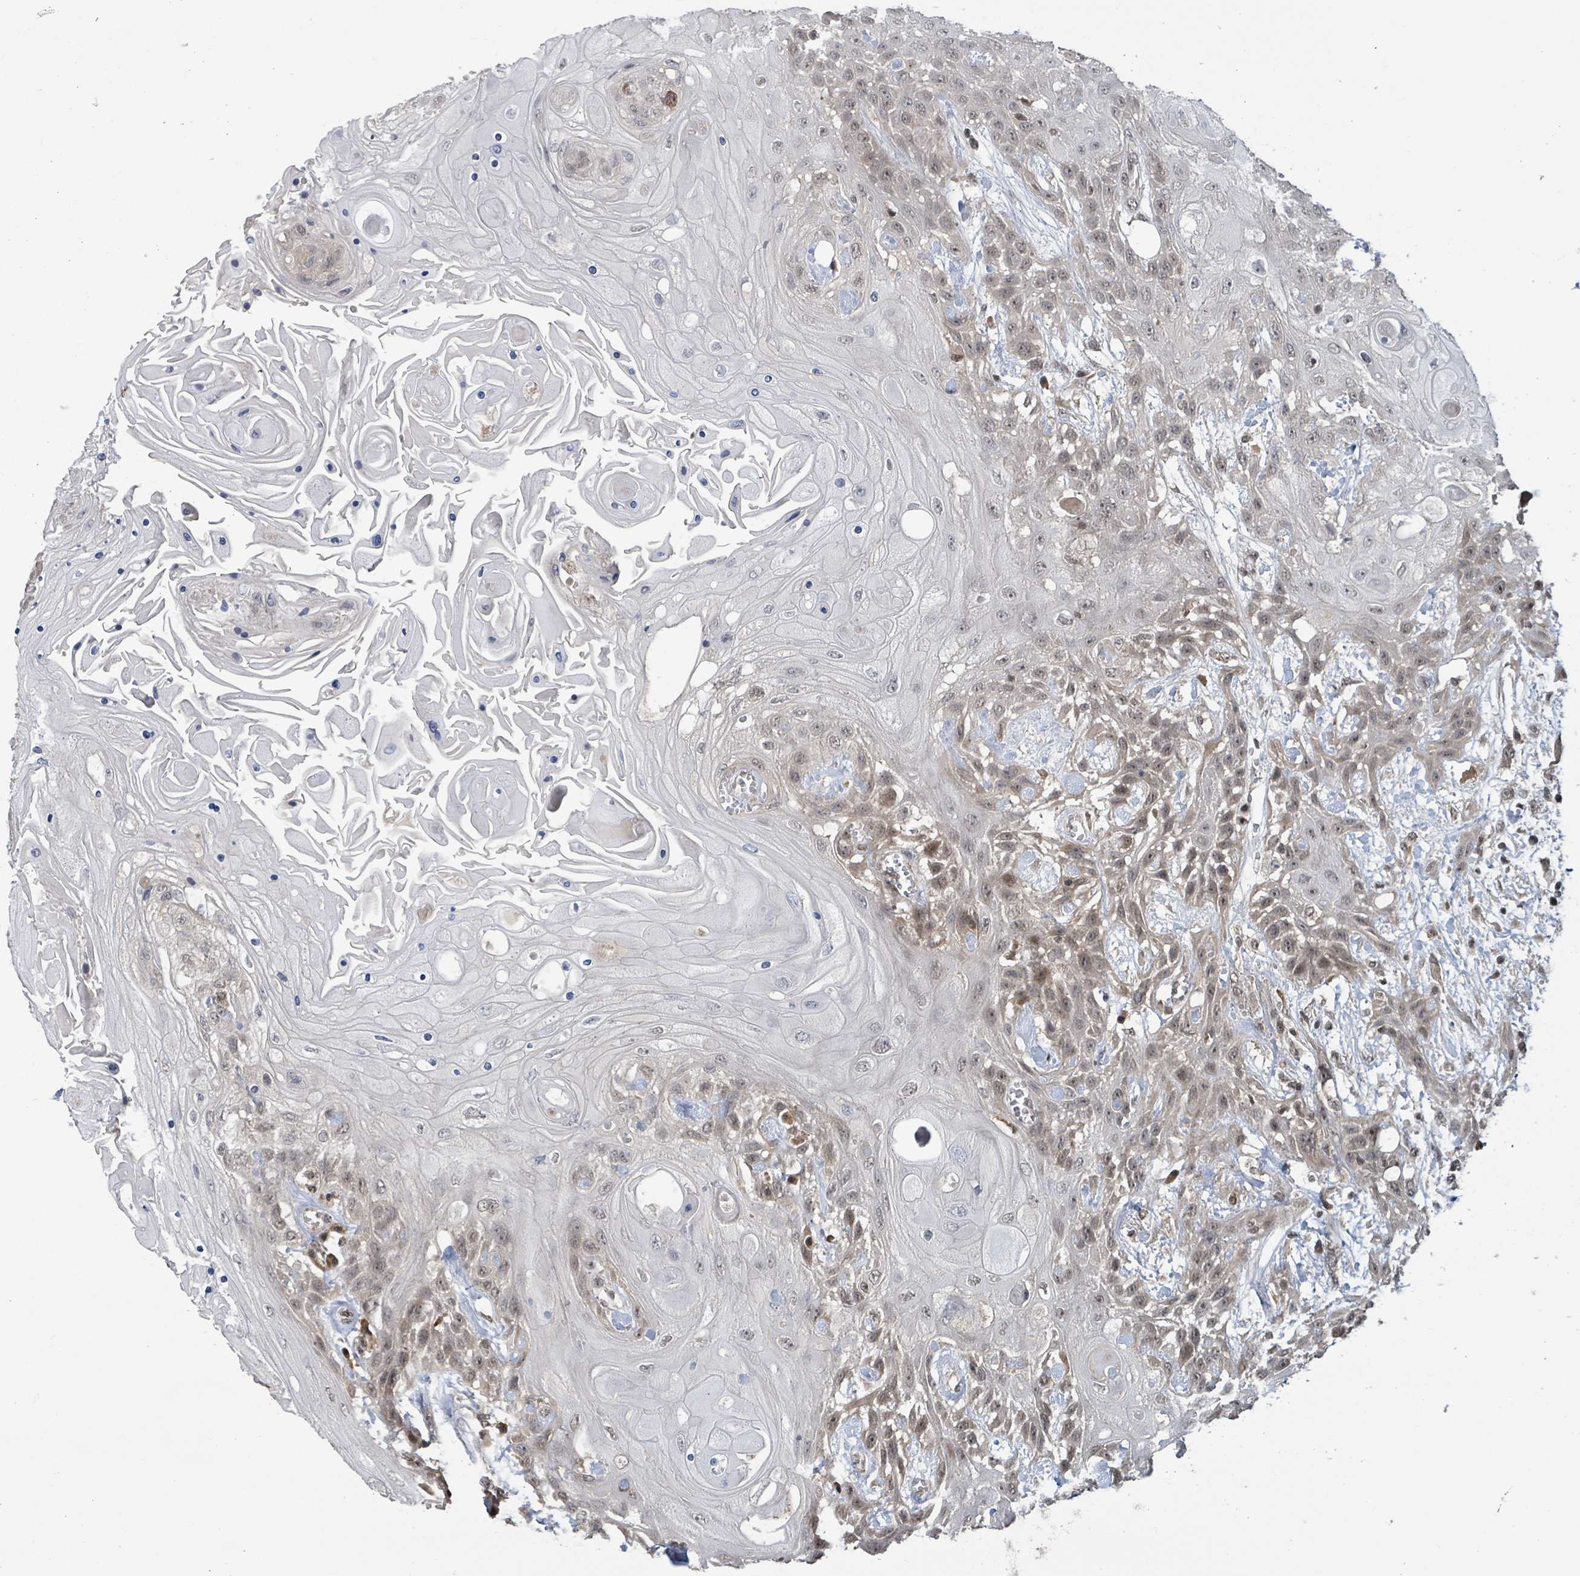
{"staining": {"intensity": "weak", "quantity": "25%-75%", "location": "cytoplasmic/membranous,nuclear"}, "tissue": "head and neck cancer", "cell_type": "Tumor cells", "image_type": "cancer", "snomed": [{"axis": "morphology", "description": "Squamous cell carcinoma, NOS"}, {"axis": "topography", "description": "Head-Neck"}], "caption": "Head and neck cancer (squamous cell carcinoma) stained with DAB immunohistochemistry (IHC) demonstrates low levels of weak cytoplasmic/membranous and nuclear positivity in about 25%-75% of tumor cells. The staining is performed using DAB brown chromogen to label protein expression. The nuclei are counter-stained blue using hematoxylin.", "gene": "ZBTB14", "patient": {"sex": "female", "age": 43}}